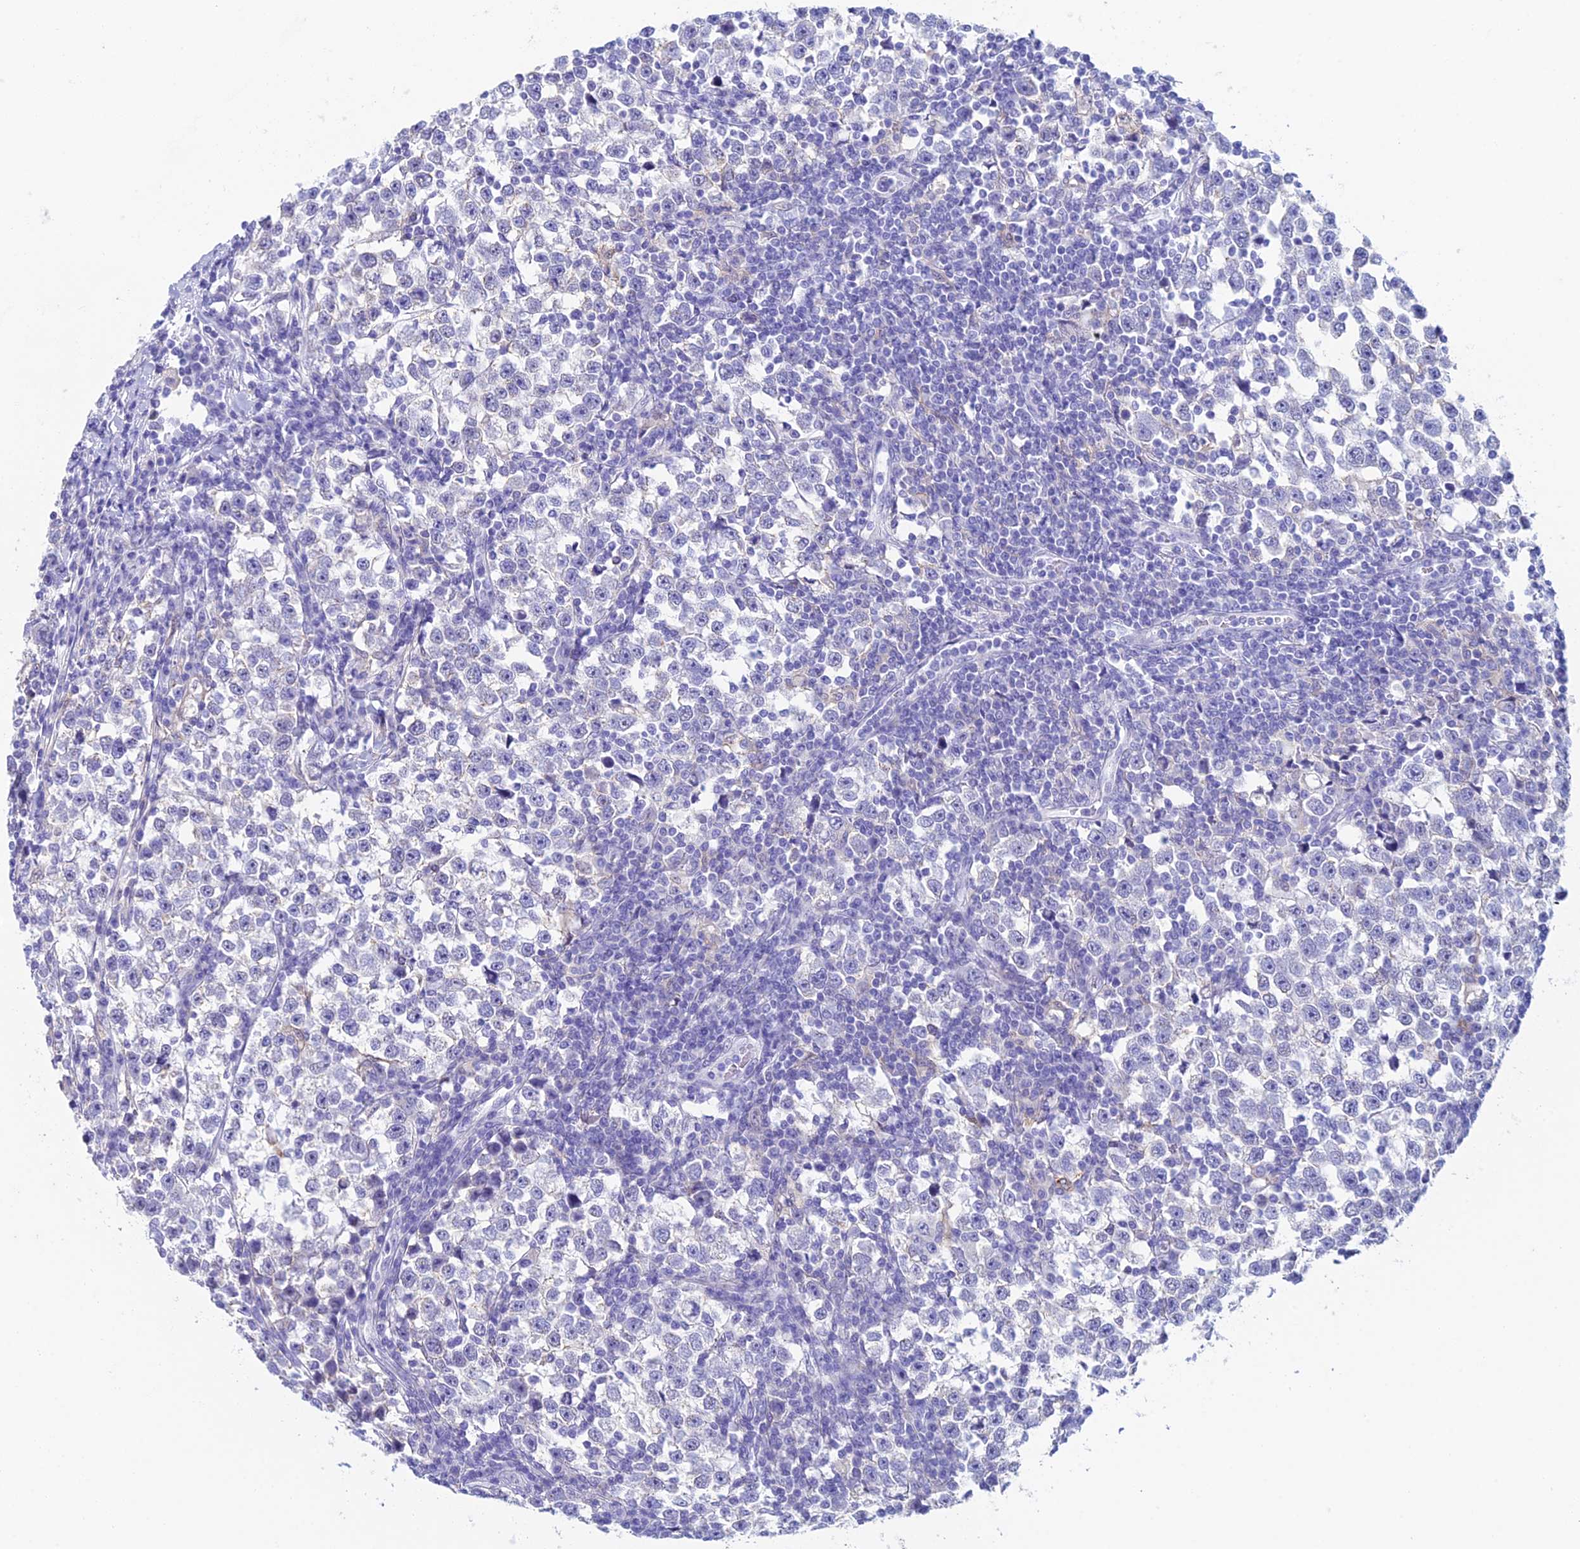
{"staining": {"intensity": "negative", "quantity": "none", "location": "none"}, "tissue": "testis cancer", "cell_type": "Tumor cells", "image_type": "cancer", "snomed": [{"axis": "morphology", "description": "Normal tissue, NOS"}, {"axis": "morphology", "description": "Seminoma, NOS"}, {"axis": "topography", "description": "Testis"}], "caption": "Protein analysis of seminoma (testis) demonstrates no significant expression in tumor cells.", "gene": "KCNK17", "patient": {"sex": "male", "age": 43}}